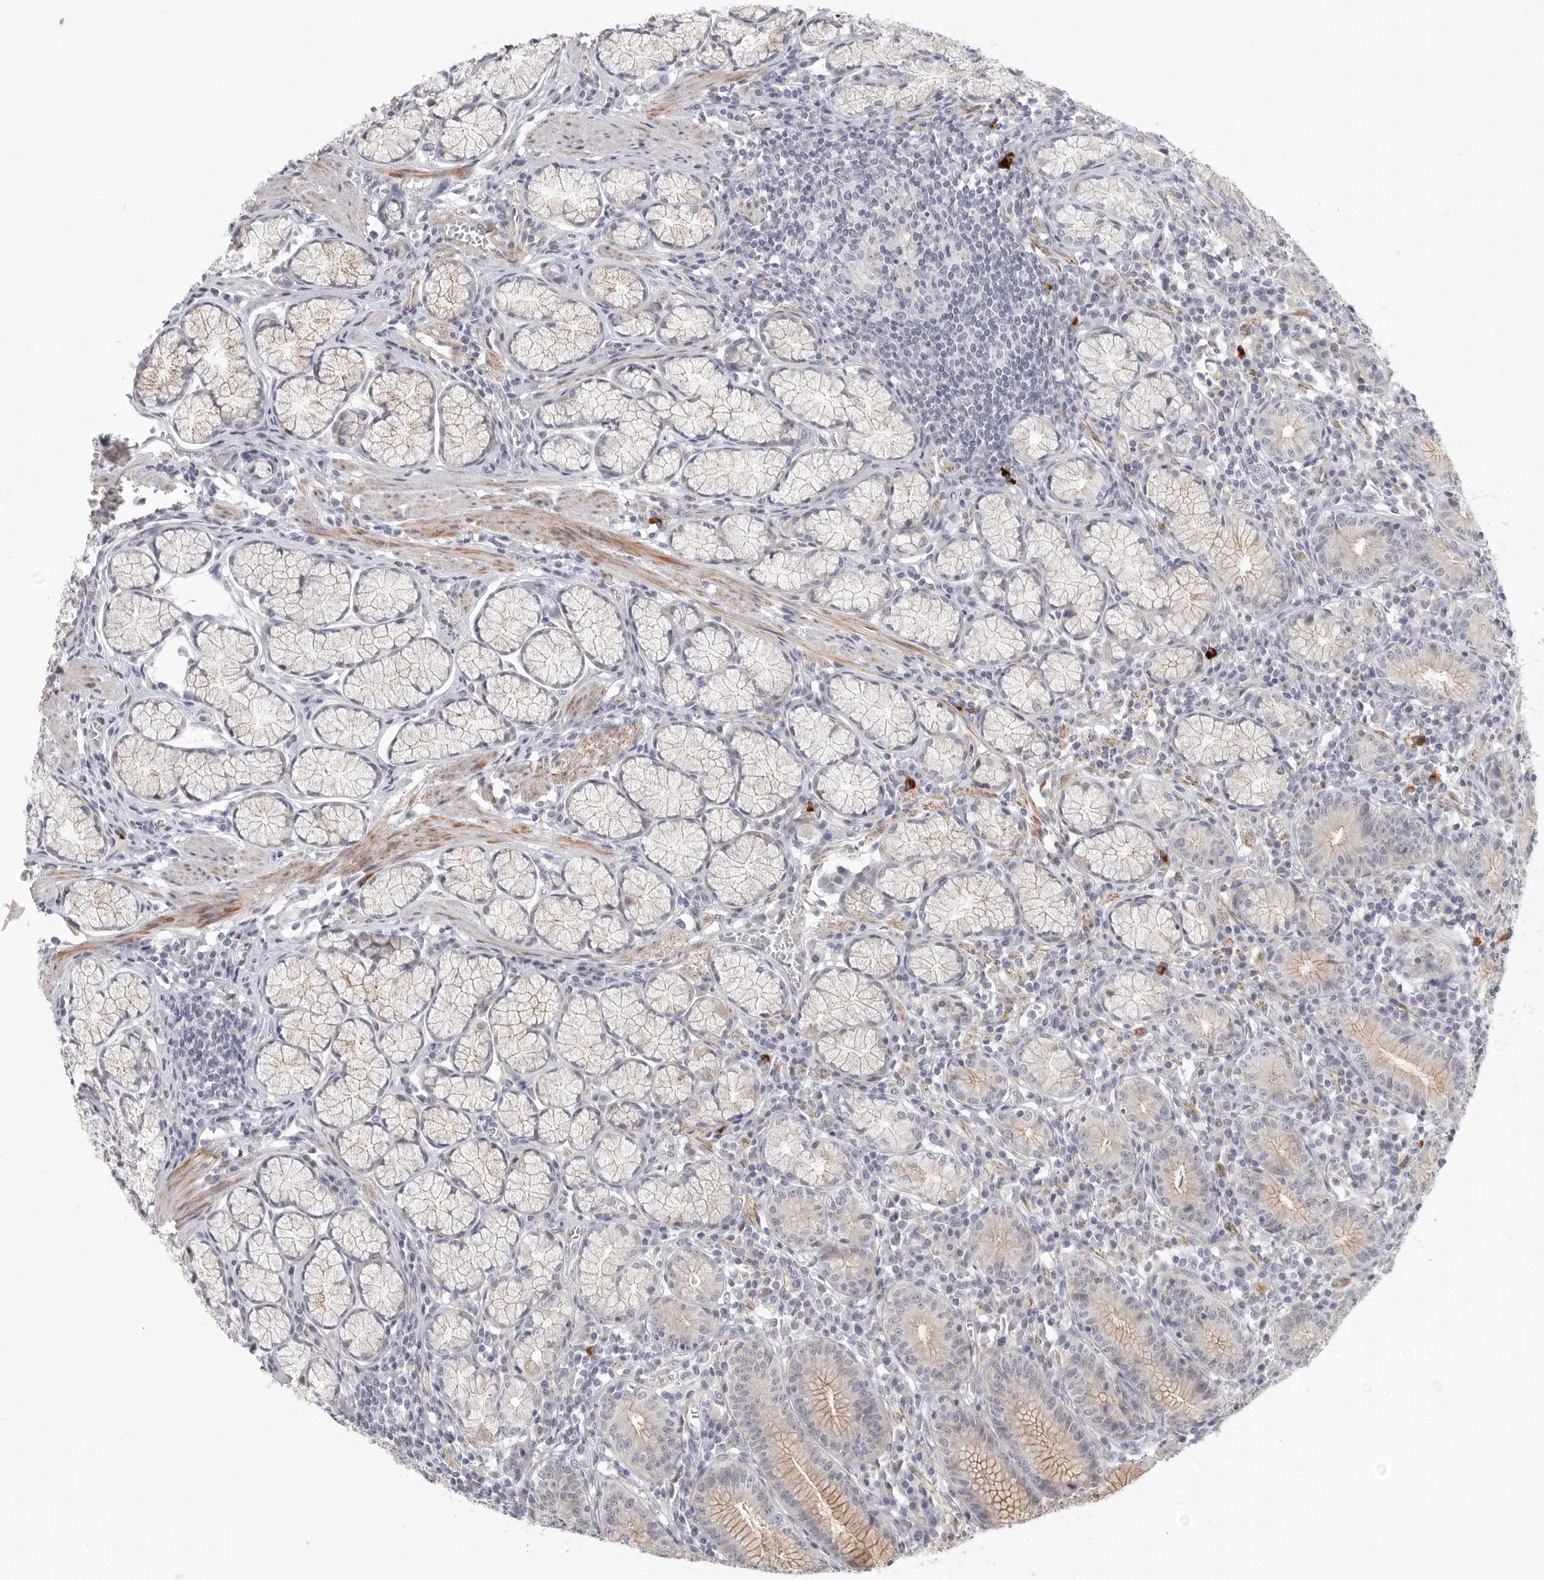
{"staining": {"intensity": "moderate", "quantity": "<25%", "location": "cytoplasmic/membranous"}, "tissue": "stomach", "cell_type": "Glandular cells", "image_type": "normal", "snomed": [{"axis": "morphology", "description": "Normal tissue, NOS"}, {"axis": "topography", "description": "Stomach"}], "caption": "Glandular cells reveal low levels of moderate cytoplasmic/membranous positivity in about <25% of cells in unremarkable stomach. The protein of interest is stained brown, and the nuclei are stained in blue (DAB IHC with brightfield microscopy, high magnification).", "gene": "STAB2", "patient": {"sex": "male", "age": 55}}